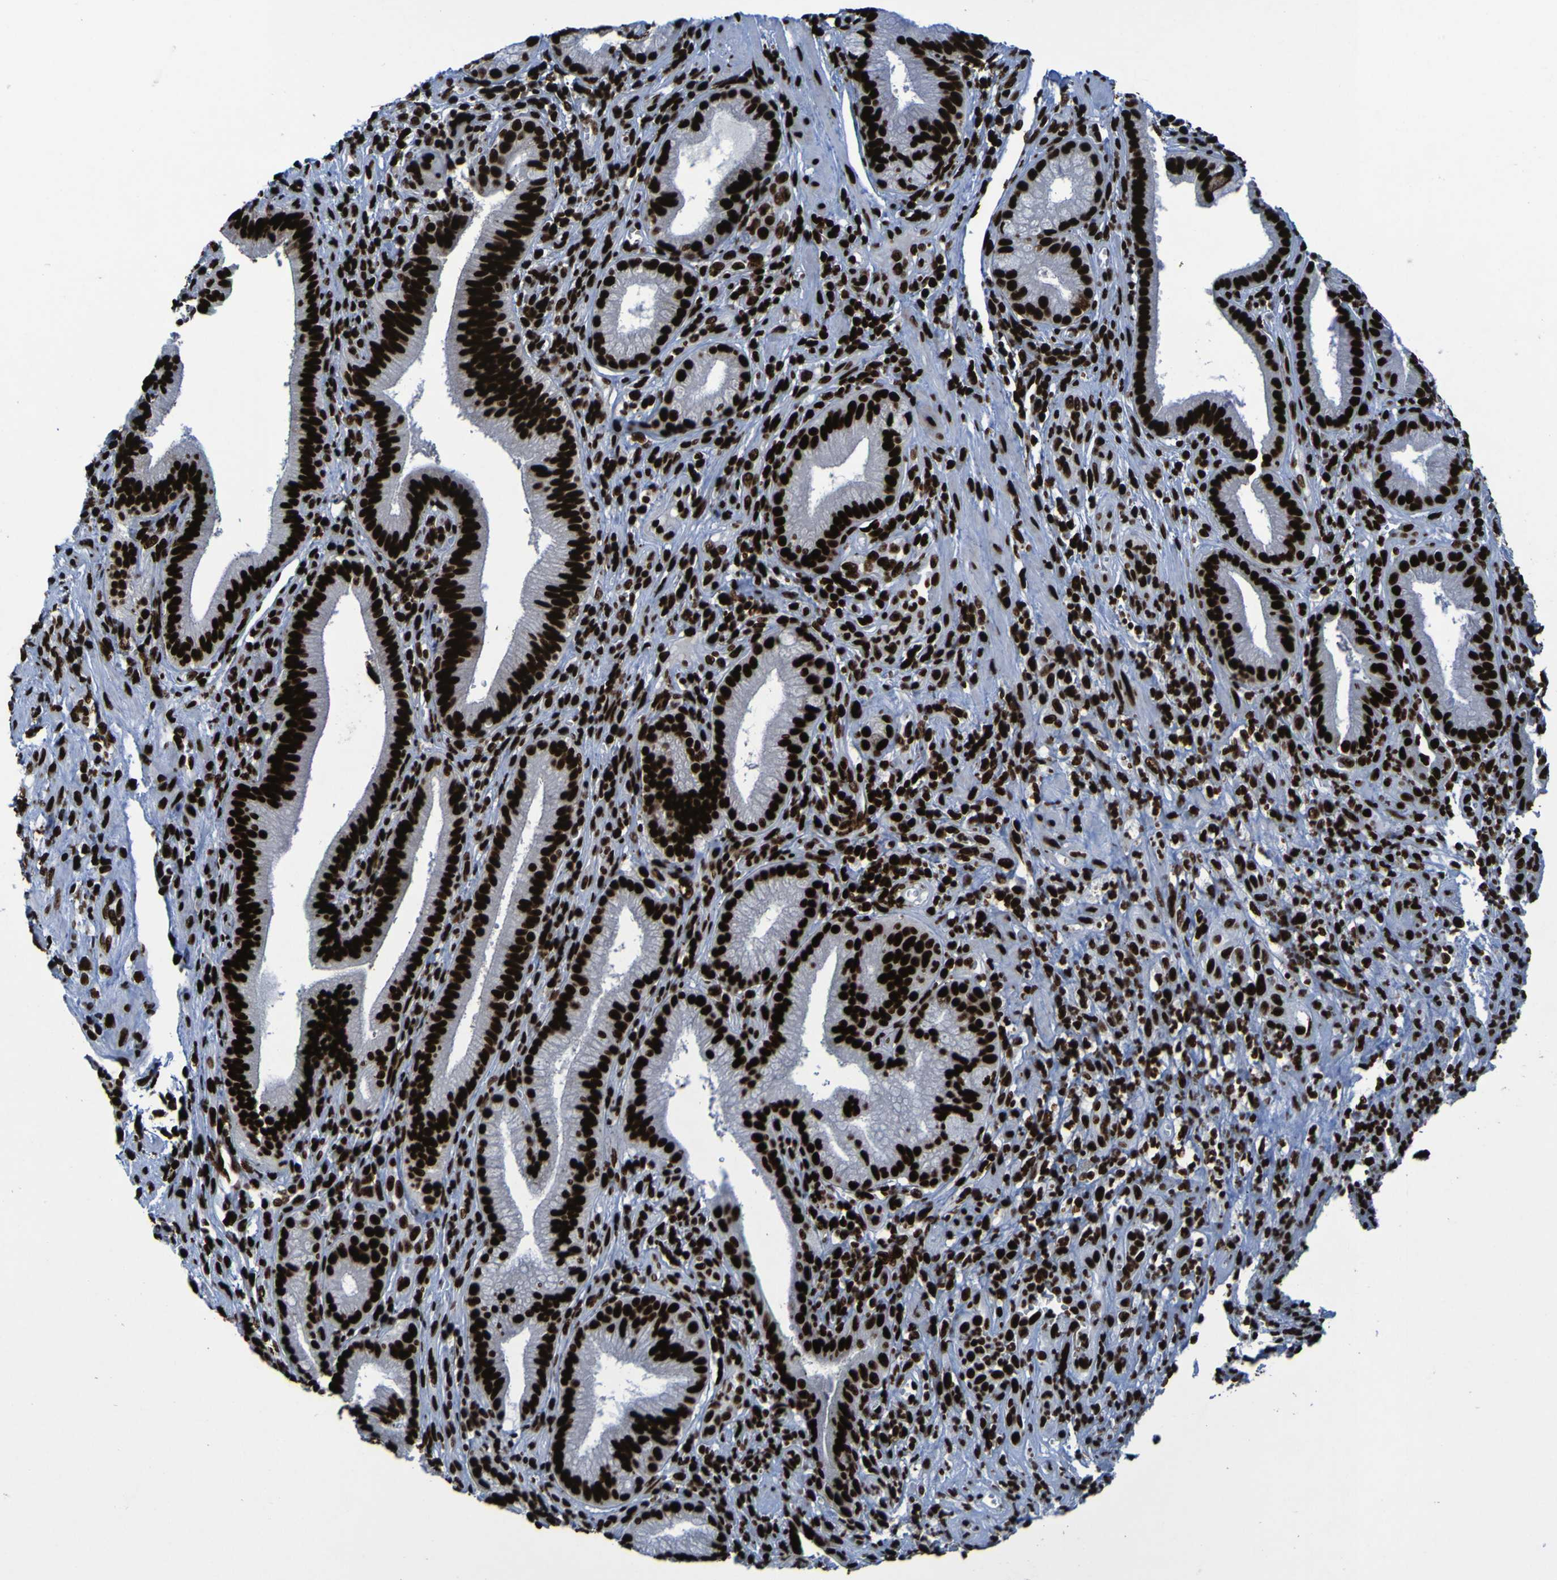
{"staining": {"intensity": "strong", "quantity": ">75%", "location": "nuclear"}, "tissue": "pancreatic cancer", "cell_type": "Tumor cells", "image_type": "cancer", "snomed": [{"axis": "morphology", "description": "Adenocarcinoma, NOS"}, {"axis": "topography", "description": "Pancreas"}], "caption": "This photomicrograph demonstrates pancreatic cancer (adenocarcinoma) stained with IHC to label a protein in brown. The nuclear of tumor cells show strong positivity for the protein. Nuclei are counter-stained blue.", "gene": "NPM1", "patient": {"sex": "female", "age": 75}}